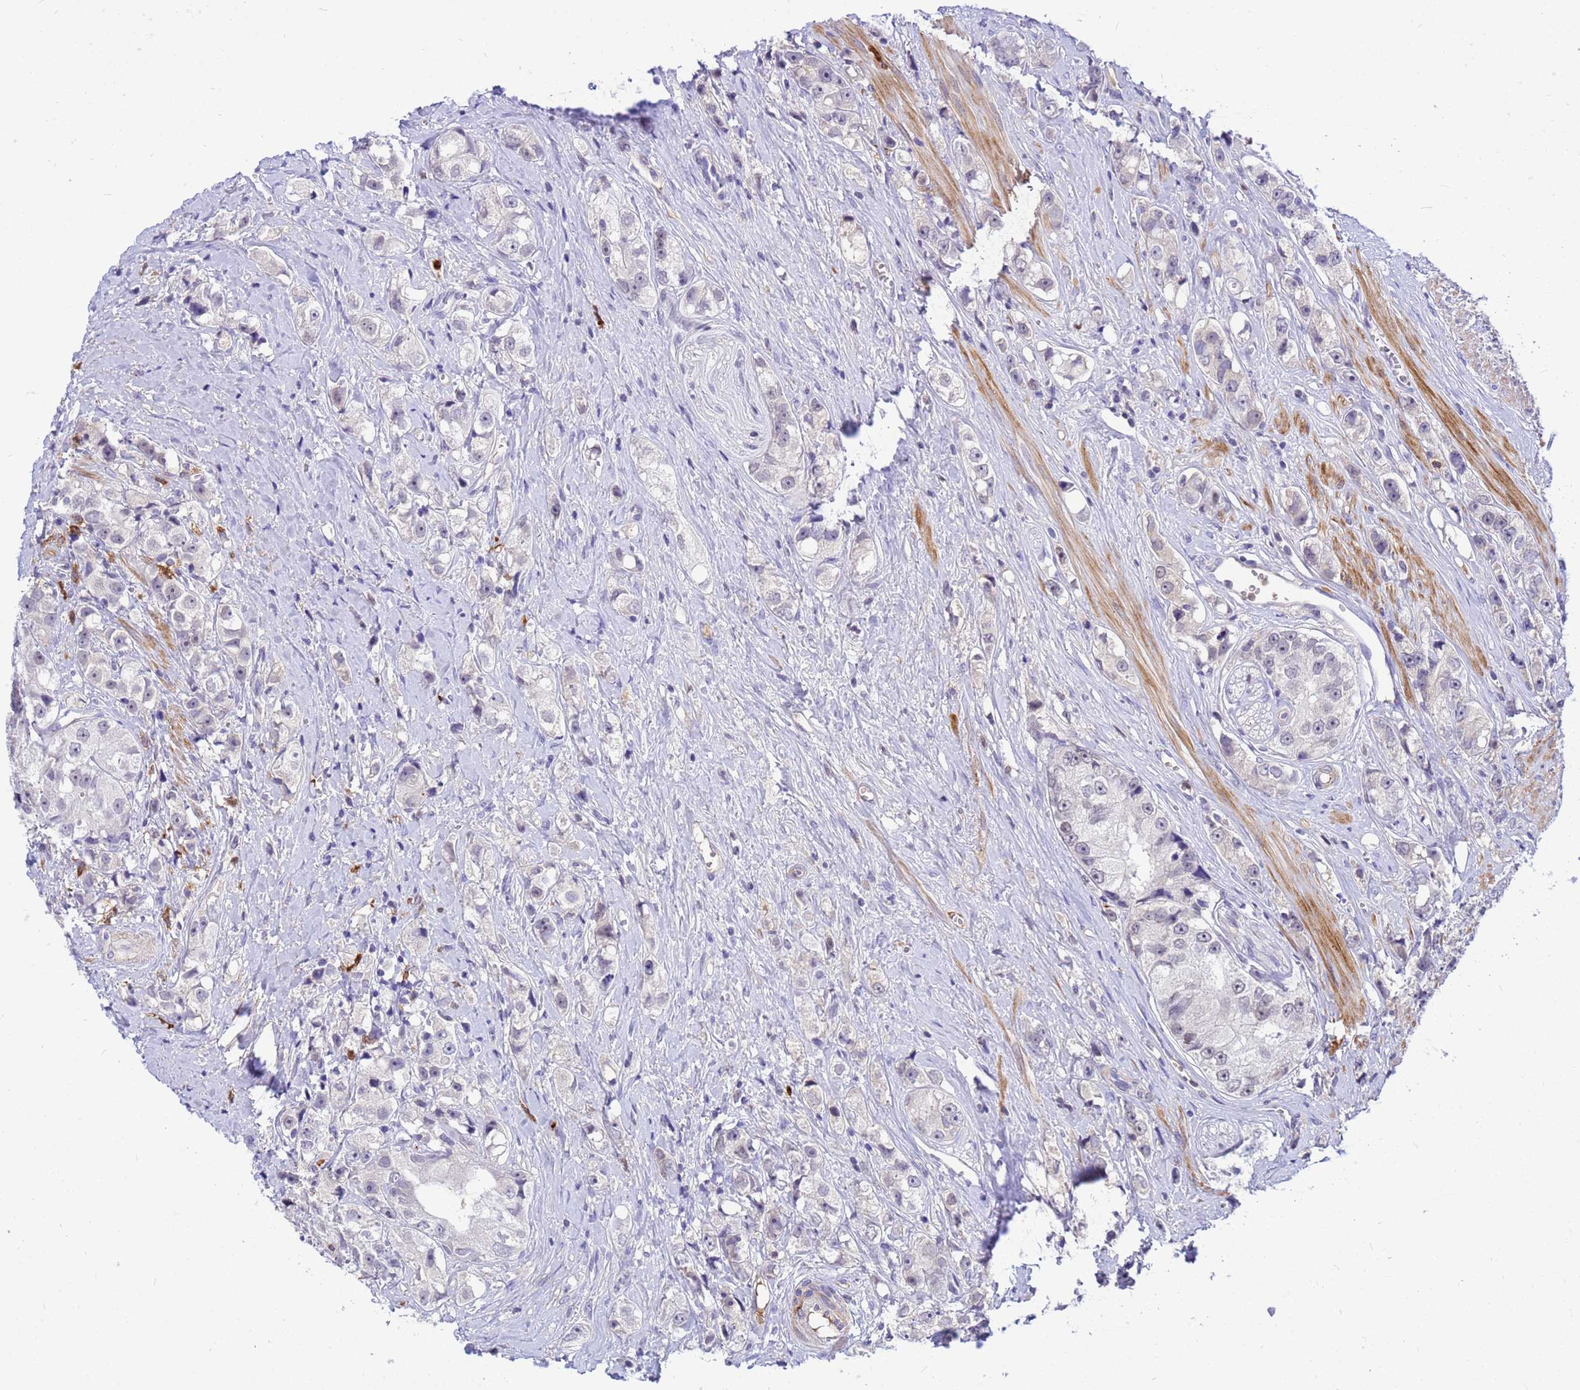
{"staining": {"intensity": "moderate", "quantity": "<25%", "location": "nuclear"}, "tissue": "prostate cancer", "cell_type": "Tumor cells", "image_type": "cancer", "snomed": [{"axis": "morphology", "description": "Adenocarcinoma, High grade"}, {"axis": "topography", "description": "Prostate"}], "caption": "Human prostate cancer stained with a brown dye shows moderate nuclear positive expression in approximately <25% of tumor cells.", "gene": "ORM1", "patient": {"sex": "male", "age": 74}}